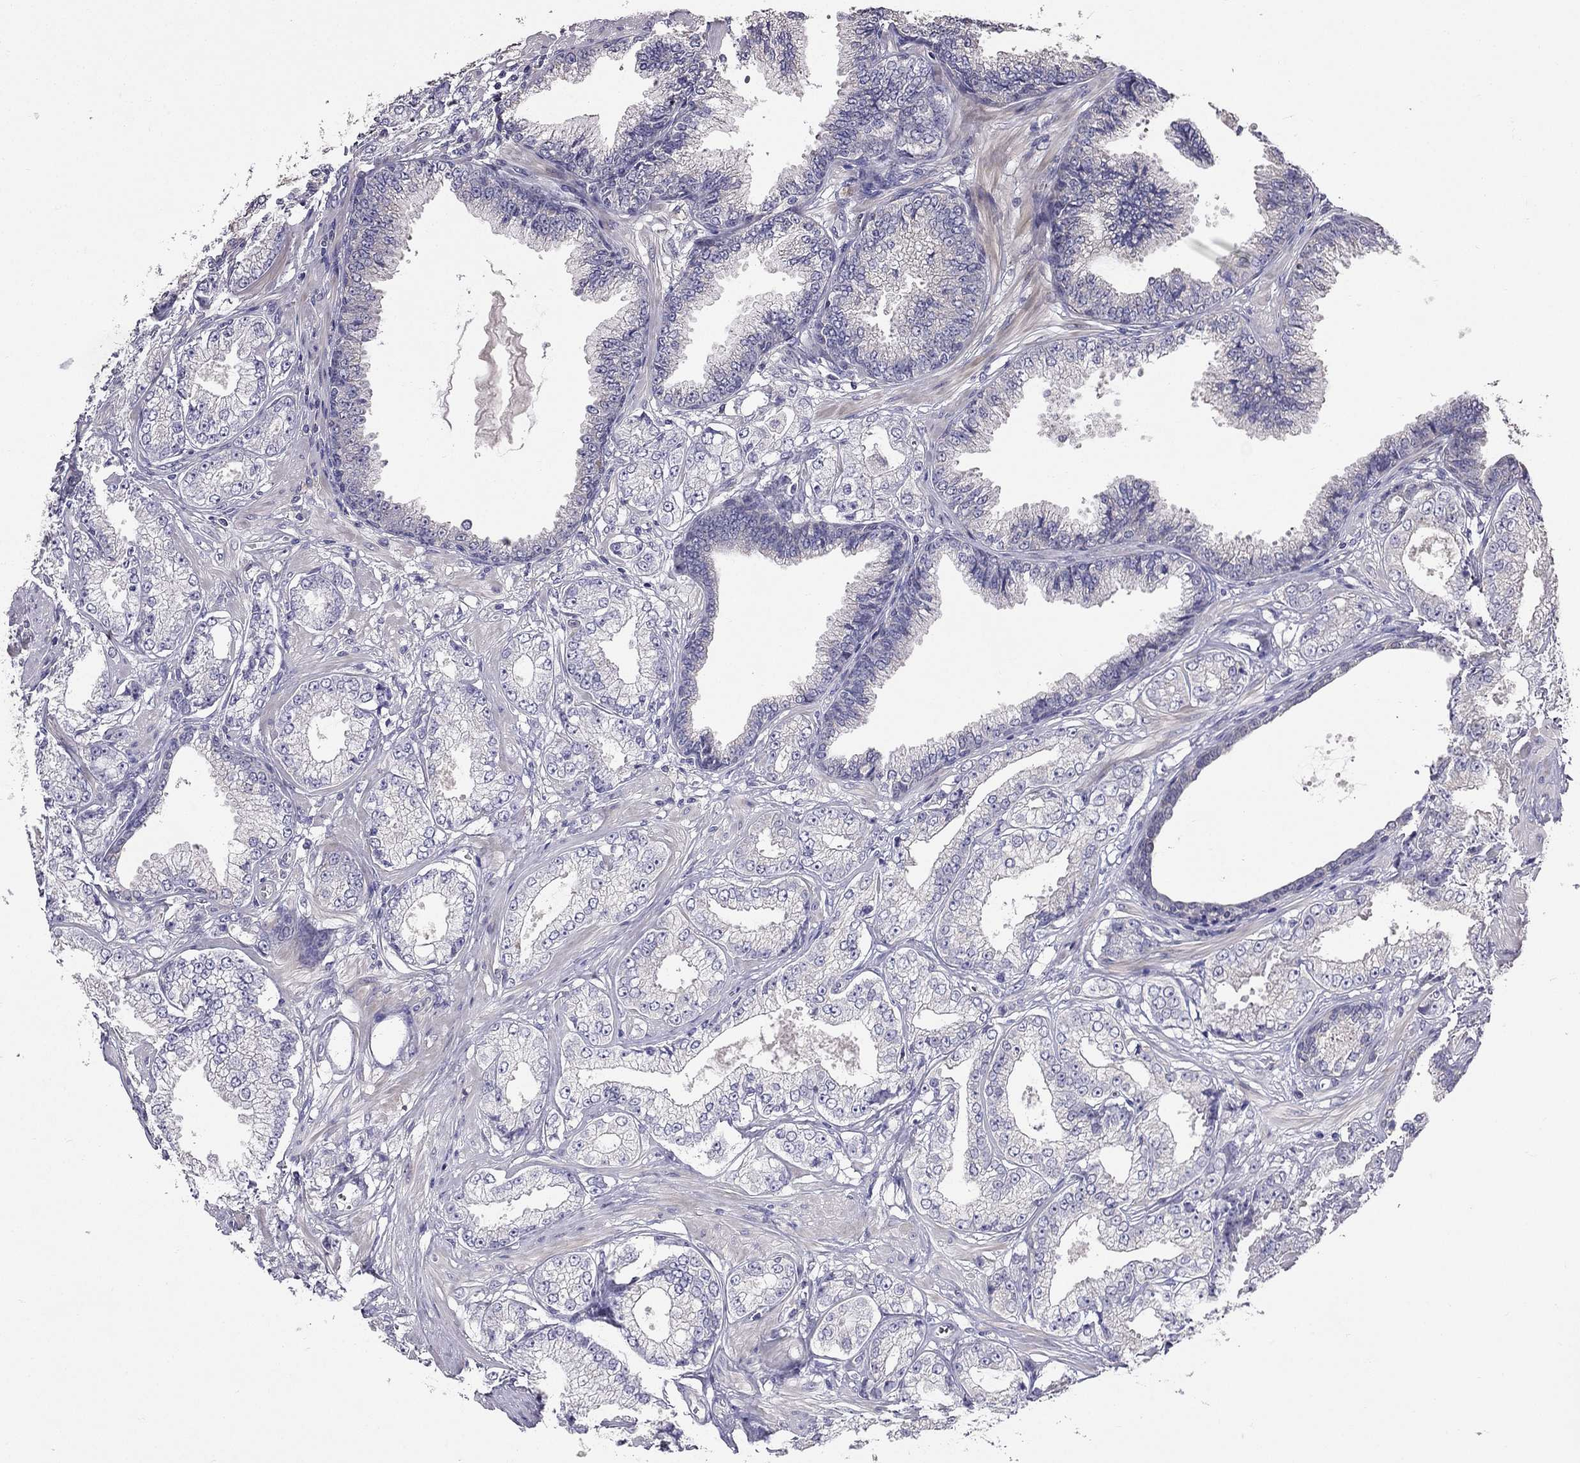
{"staining": {"intensity": "negative", "quantity": "none", "location": "none"}, "tissue": "prostate cancer", "cell_type": "Tumor cells", "image_type": "cancer", "snomed": [{"axis": "morphology", "description": "Adenocarcinoma, NOS"}, {"axis": "topography", "description": "Prostate"}], "caption": "There is no significant positivity in tumor cells of prostate adenocarcinoma.", "gene": "AS3MT", "patient": {"sex": "male", "age": 64}}